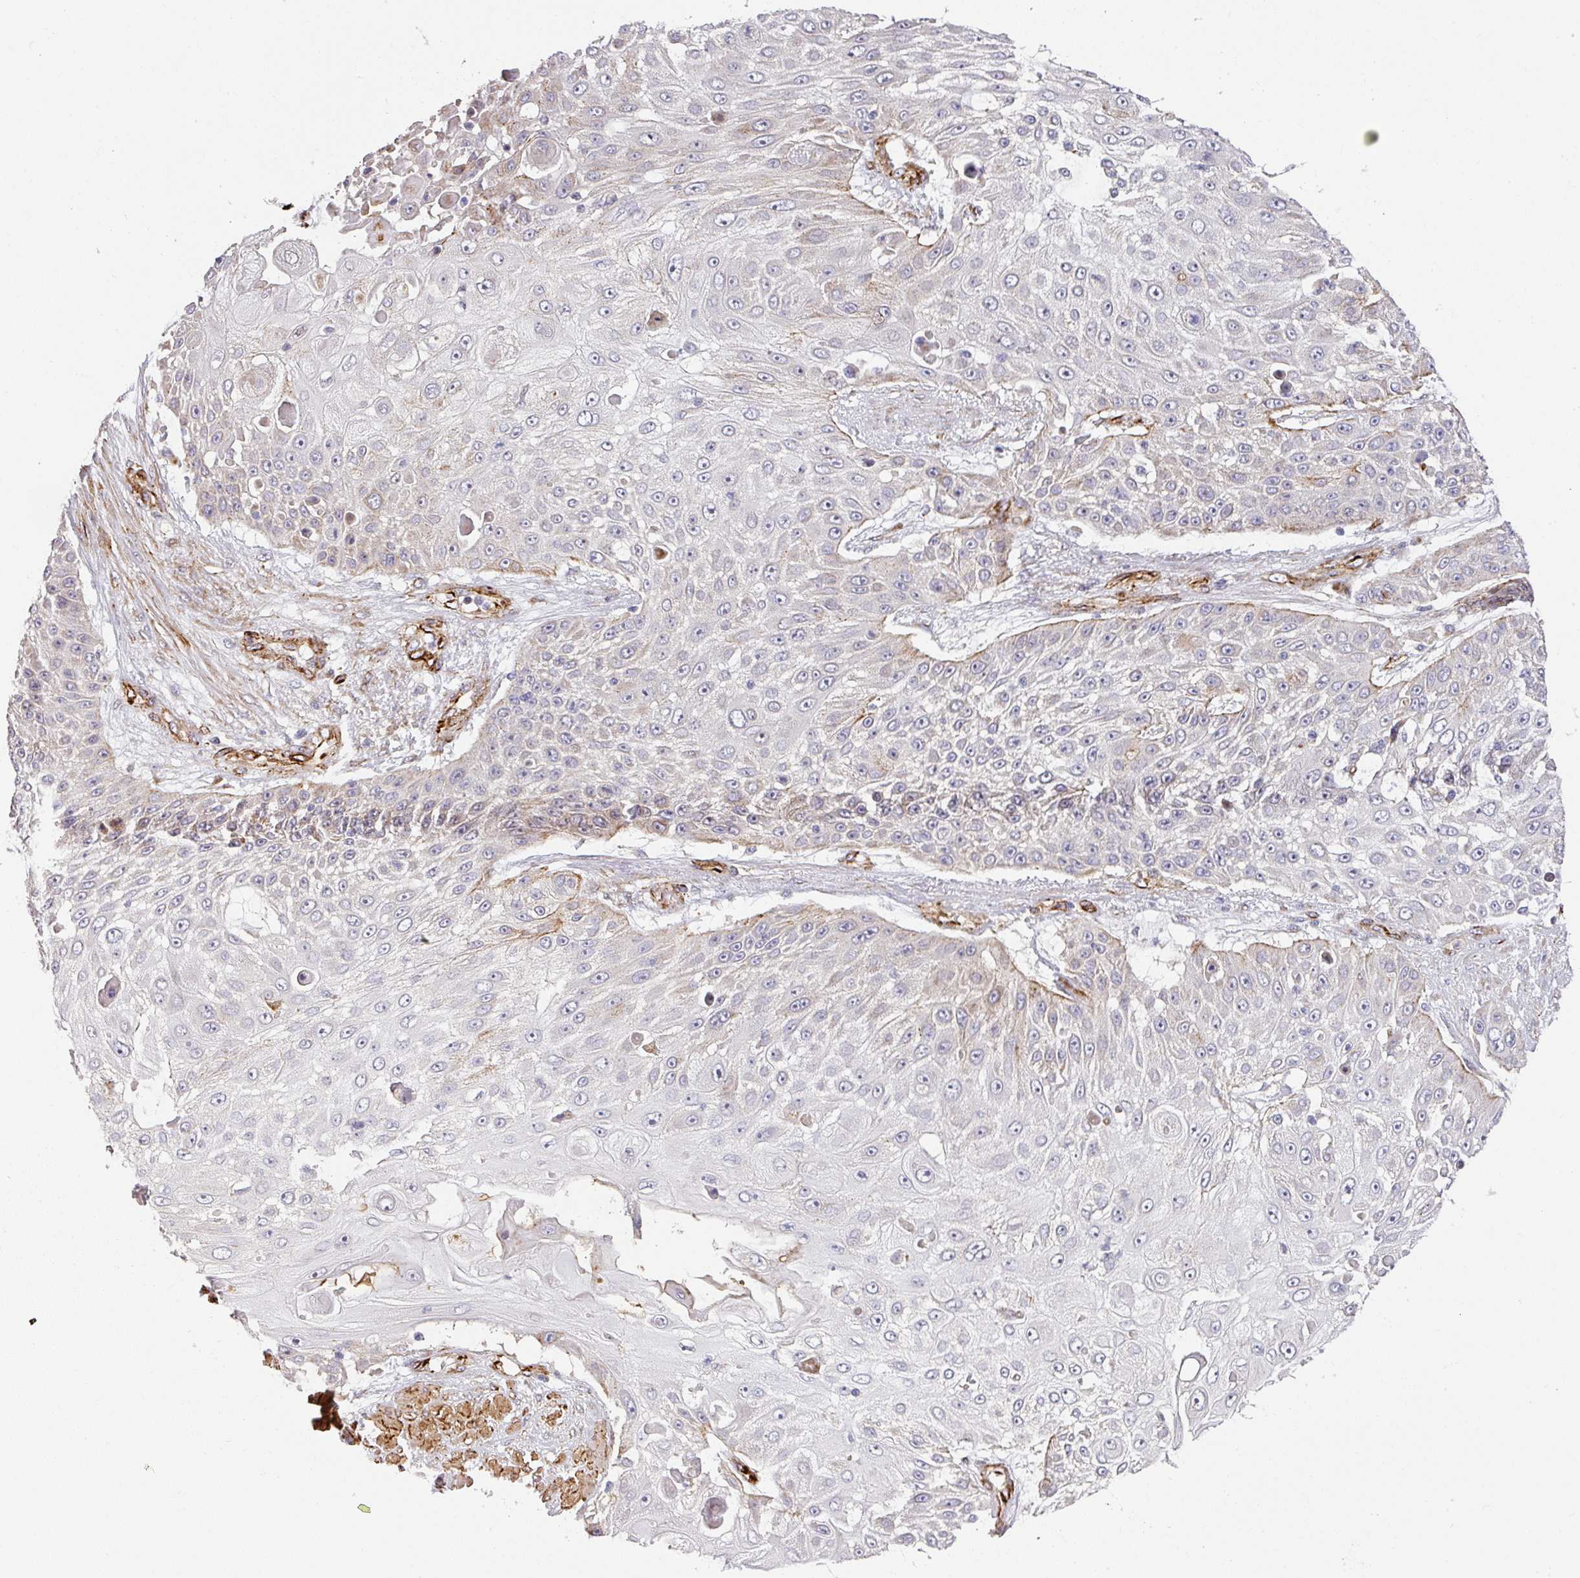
{"staining": {"intensity": "moderate", "quantity": "<25%", "location": "cytoplasmic/membranous"}, "tissue": "skin cancer", "cell_type": "Tumor cells", "image_type": "cancer", "snomed": [{"axis": "morphology", "description": "Squamous cell carcinoma, NOS"}, {"axis": "topography", "description": "Skin"}], "caption": "An immunohistochemistry (IHC) micrograph of neoplastic tissue is shown. Protein staining in brown highlights moderate cytoplasmic/membranous positivity in skin cancer (squamous cell carcinoma) within tumor cells.", "gene": "SLC25A17", "patient": {"sex": "female", "age": 86}}